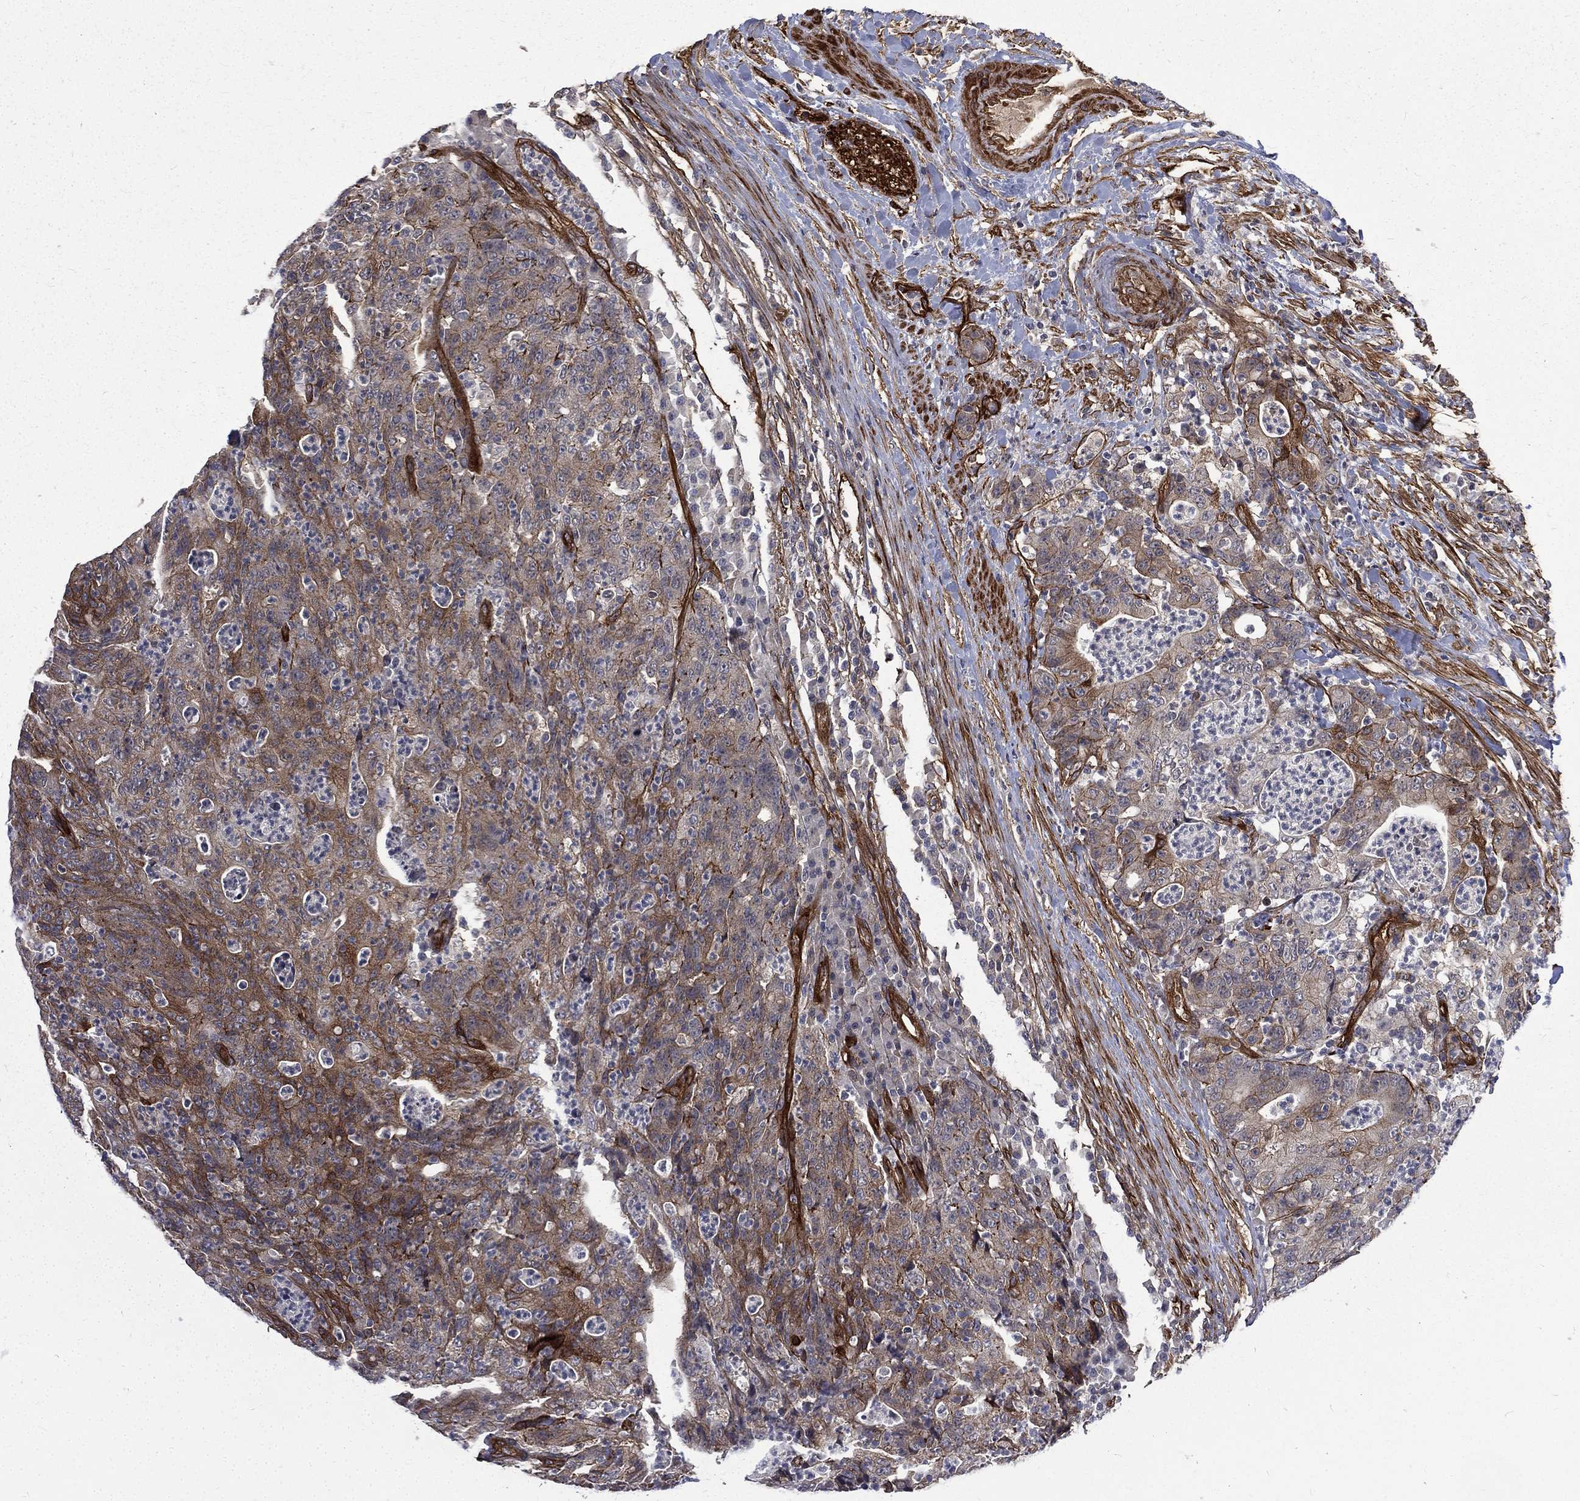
{"staining": {"intensity": "moderate", "quantity": "25%-75%", "location": "cytoplasmic/membranous"}, "tissue": "colorectal cancer", "cell_type": "Tumor cells", "image_type": "cancer", "snomed": [{"axis": "morphology", "description": "Adenocarcinoma, NOS"}, {"axis": "topography", "description": "Colon"}], "caption": "A brown stain labels moderate cytoplasmic/membranous positivity of a protein in adenocarcinoma (colorectal) tumor cells.", "gene": "PPFIBP1", "patient": {"sex": "male", "age": 70}}